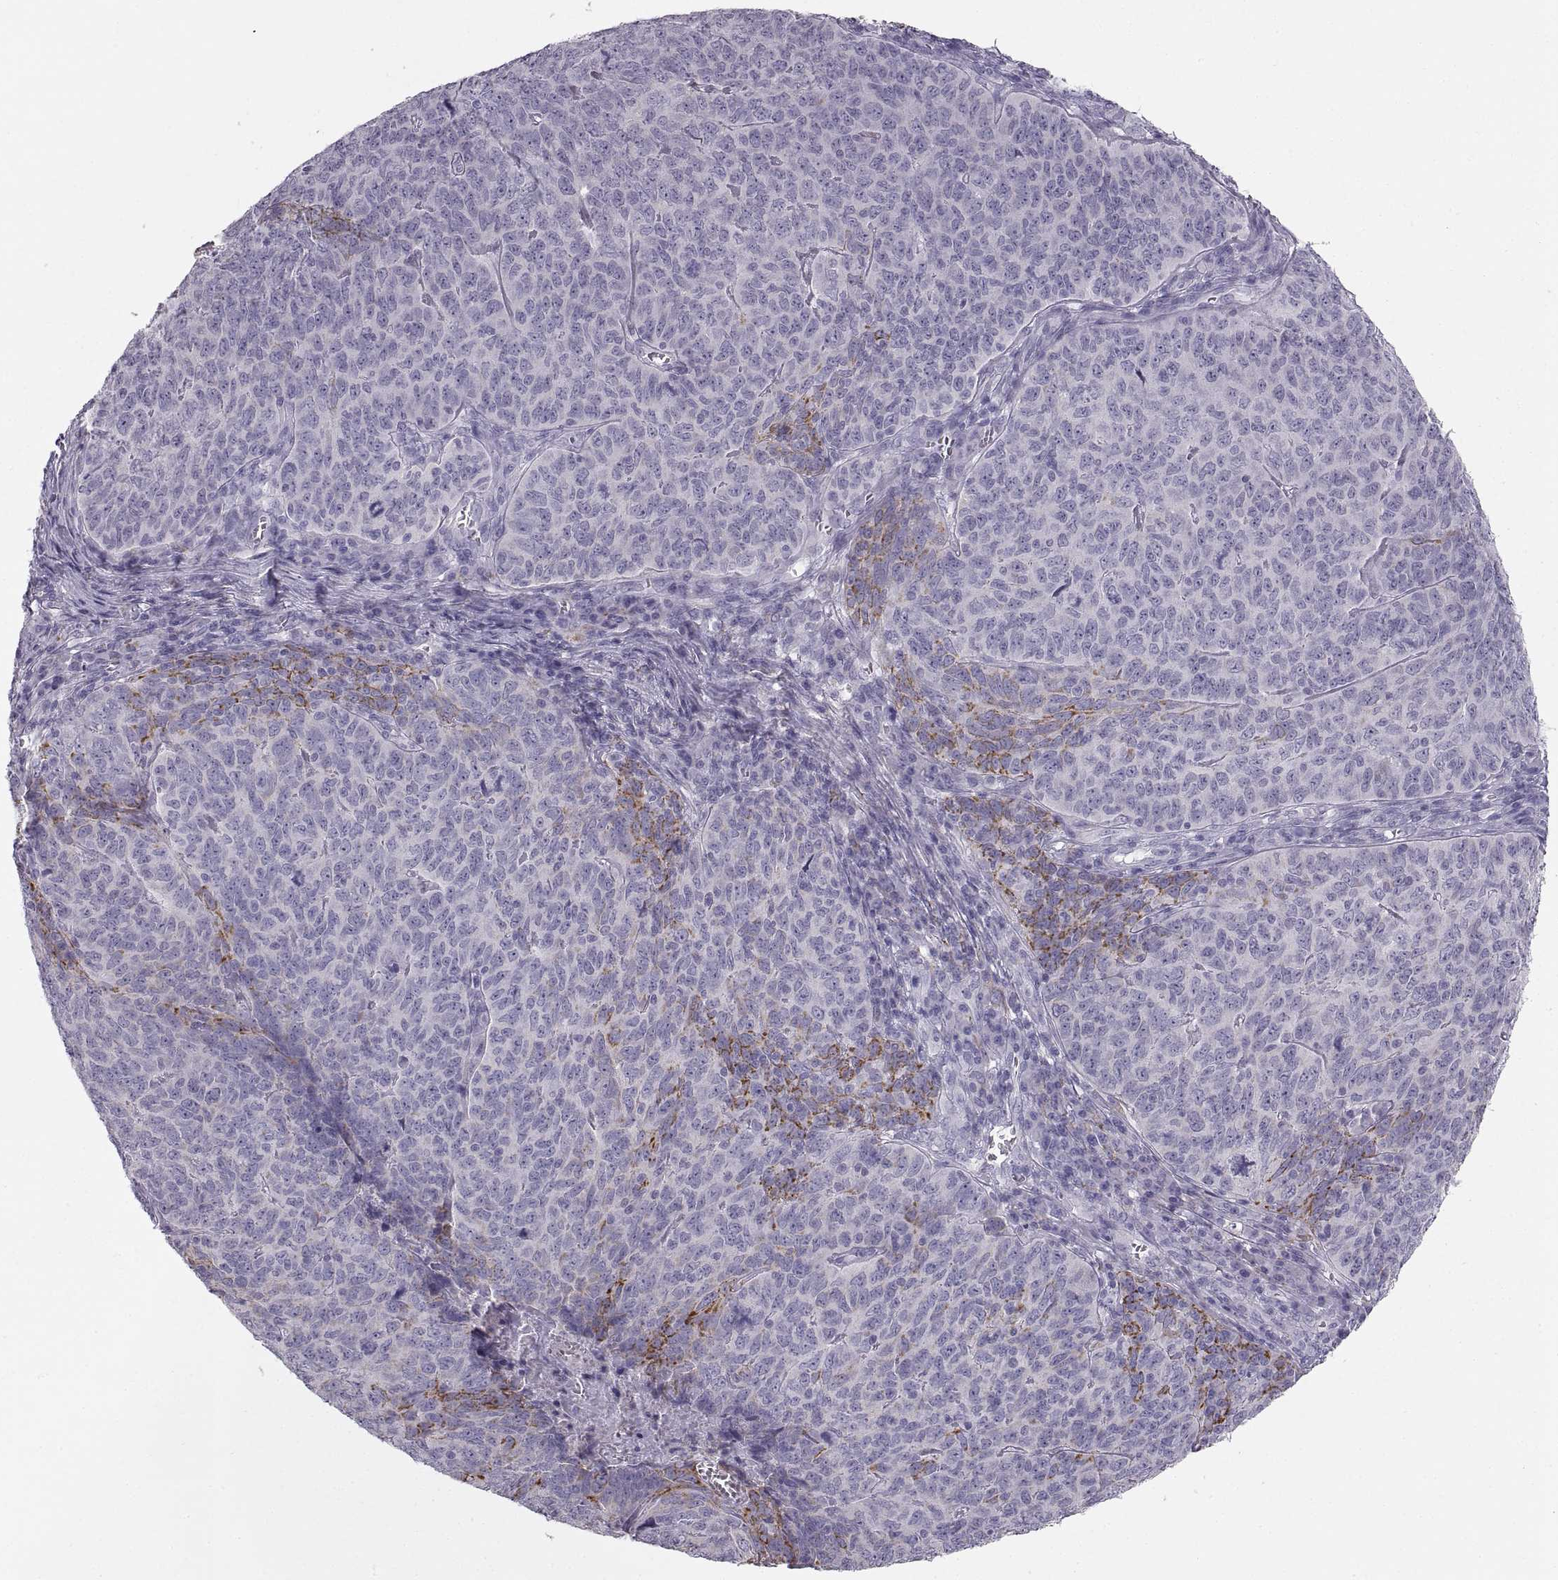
{"staining": {"intensity": "strong", "quantity": "<25%", "location": "cytoplasmic/membranous"}, "tissue": "skin cancer", "cell_type": "Tumor cells", "image_type": "cancer", "snomed": [{"axis": "morphology", "description": "Squamous cell carcinoma, NOS"}, {"axis": "topography", "description": "Skin"}, {"axis": "topography", "description": "Anal"}], "caption": "This photomicrograph shows IHC staining of human skin cancer, with medium strong cytoplasmic/membranous positivity in about <25% of tumor cells.", "gene": "COL9A3", "patient": {"sex": "female", "age": 51}}